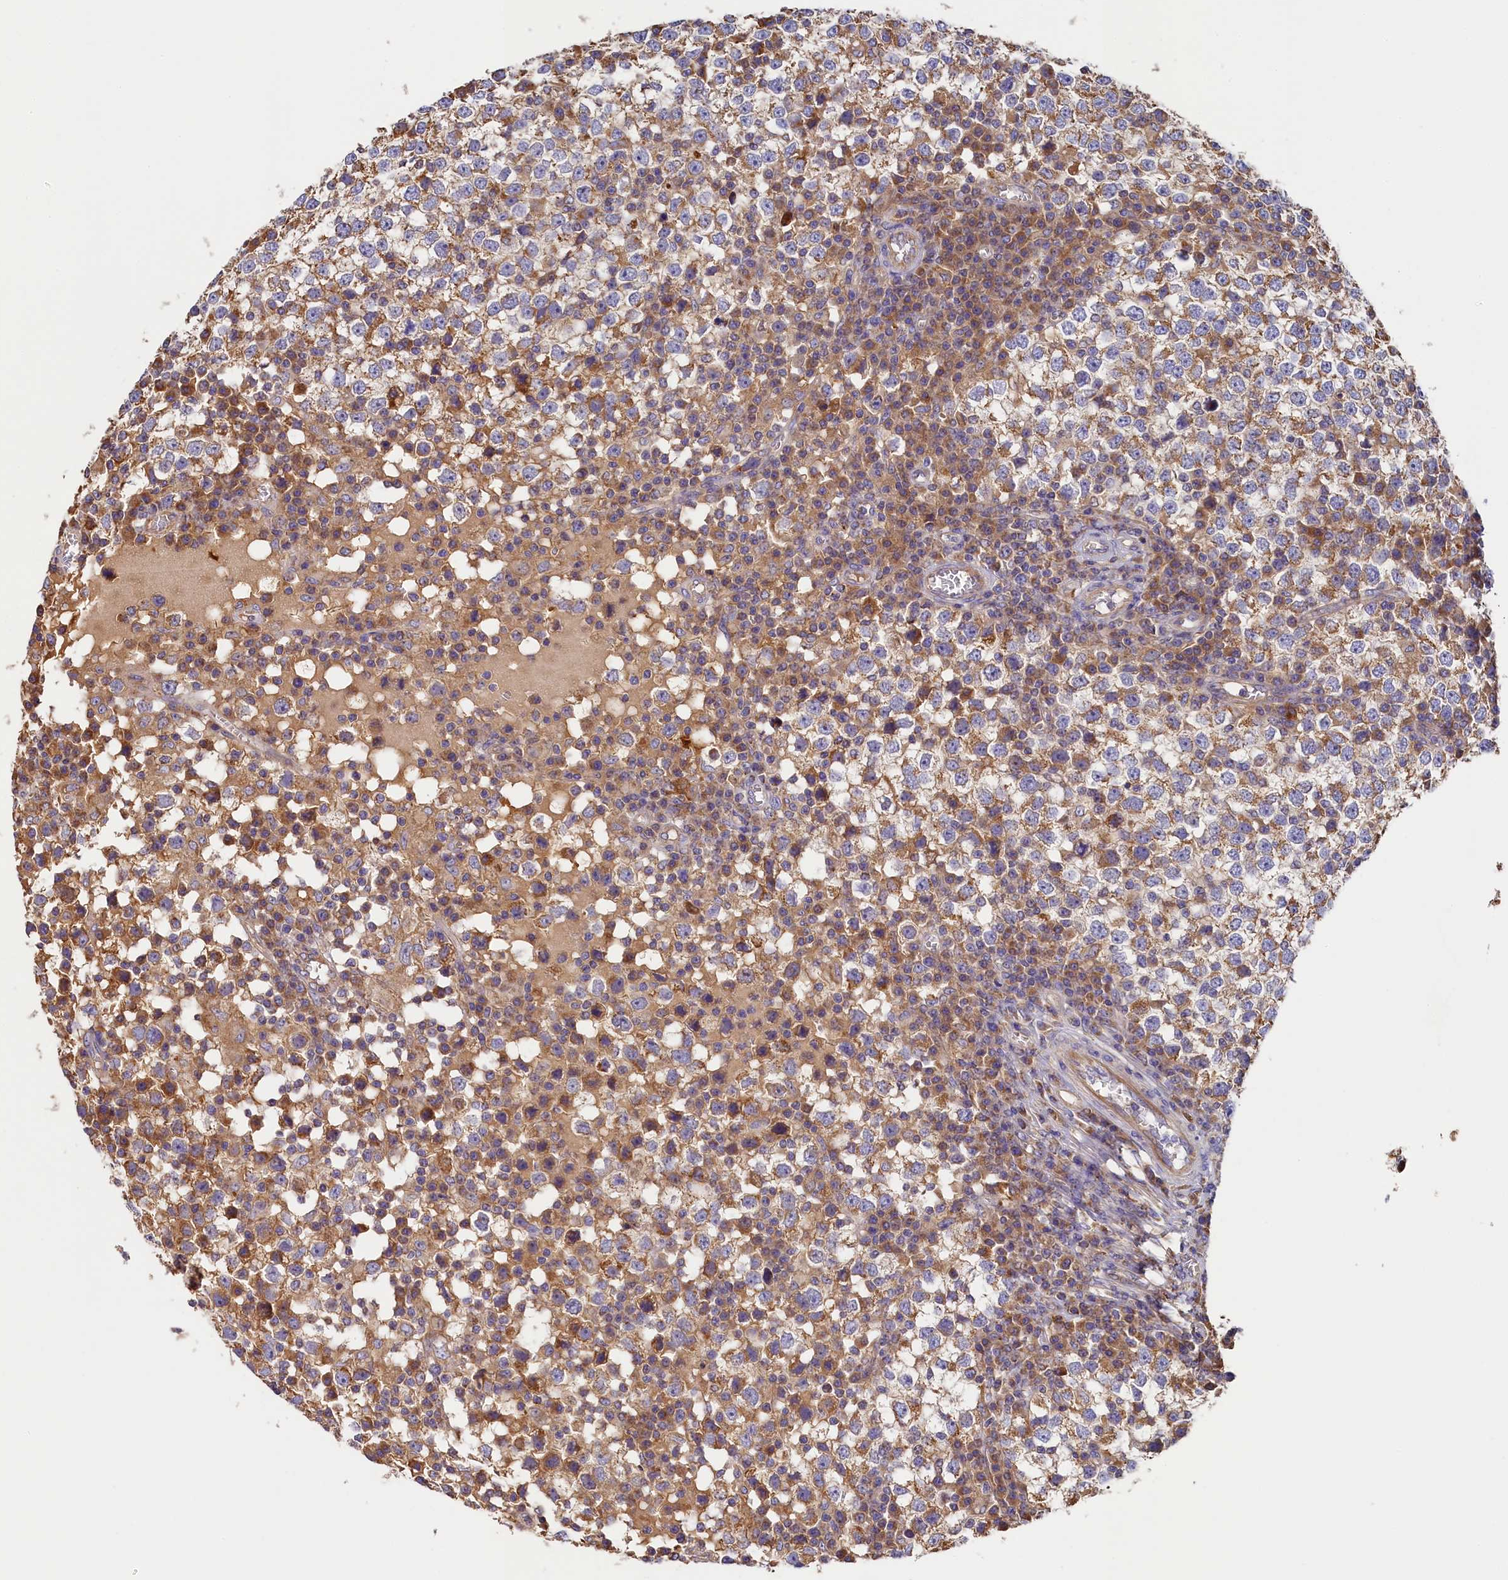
{"staining": {"intensity": "moderate", "quantity": ">75%", "location": "cytoplasmic/membranous"}, "tissue": "testis cancer", "cell_type": "Tumor cells", "image_type": "cancer", "snomed": [{"axis": "morphology", "description": "Seminoma, NOS"}, {"axis": "topography", "description": "Testis"}], "caption": "An image of human seminoma (testis) stained for a protein displays moderate cytoplasmic/membranous brown staining in tumor cells.", "gene": "SEC31B", "patient": {"sex": "male", "age": 65}}